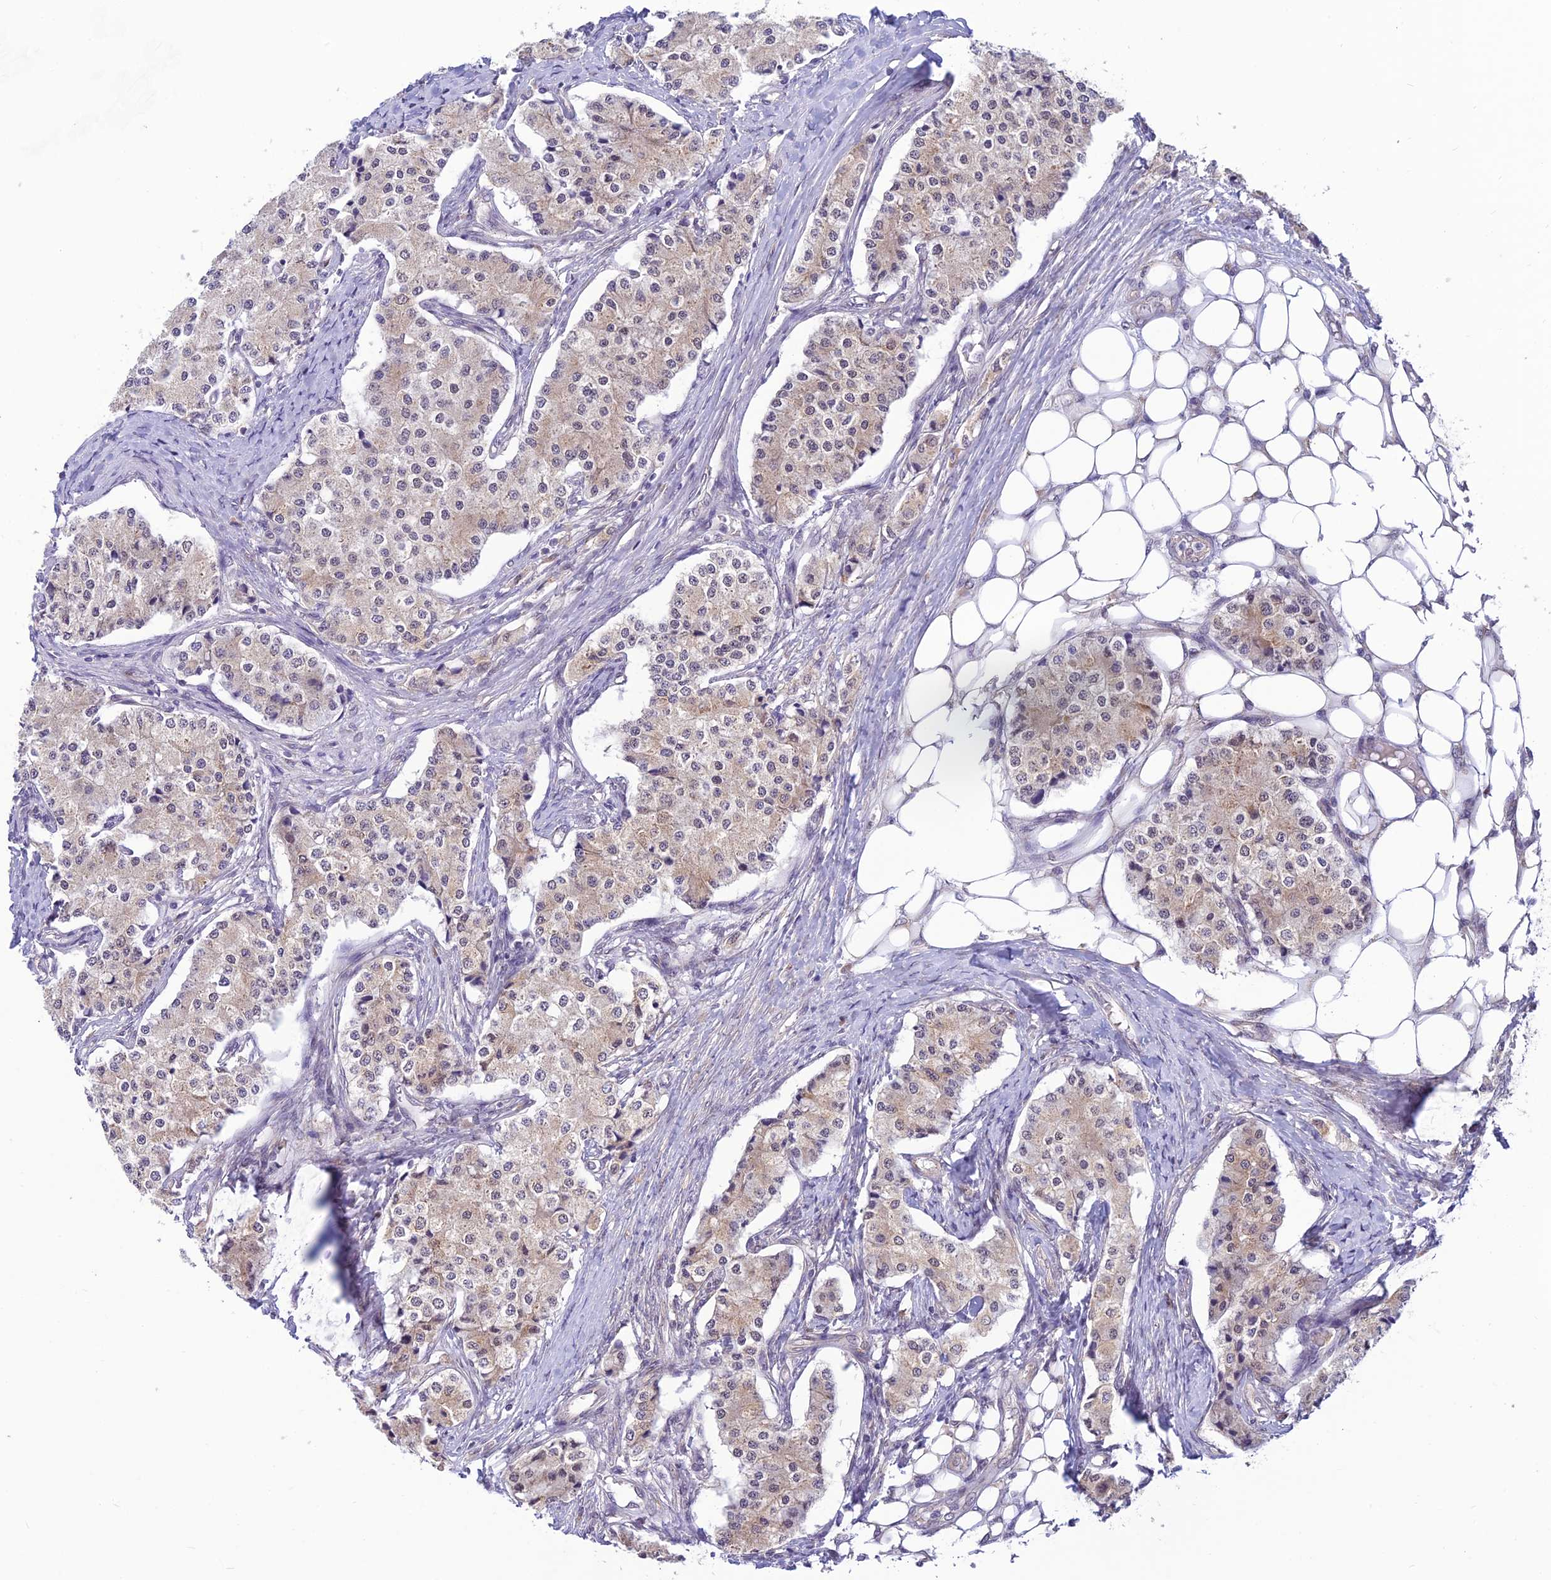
{"staining": {"intensity": "weak", "quantity": "<25%", "location": "cytoplasmic/membranous"}, "tissue": "carcinoid", "cell_type": "Tumor cells", "image_type": "cancer", "snomed": [{"axis": "morphology", "description": "Carcinoid, malignant, NOS"}, {"axis": "topography", "description": "Colon"}], "caption": "Human carcinoid stained for a protein using immunohistochemistry (IHC) exhibits no staining in tumor cells.", "gene": "SKIC8", "patient": {"sex": "female", "age": 52}}